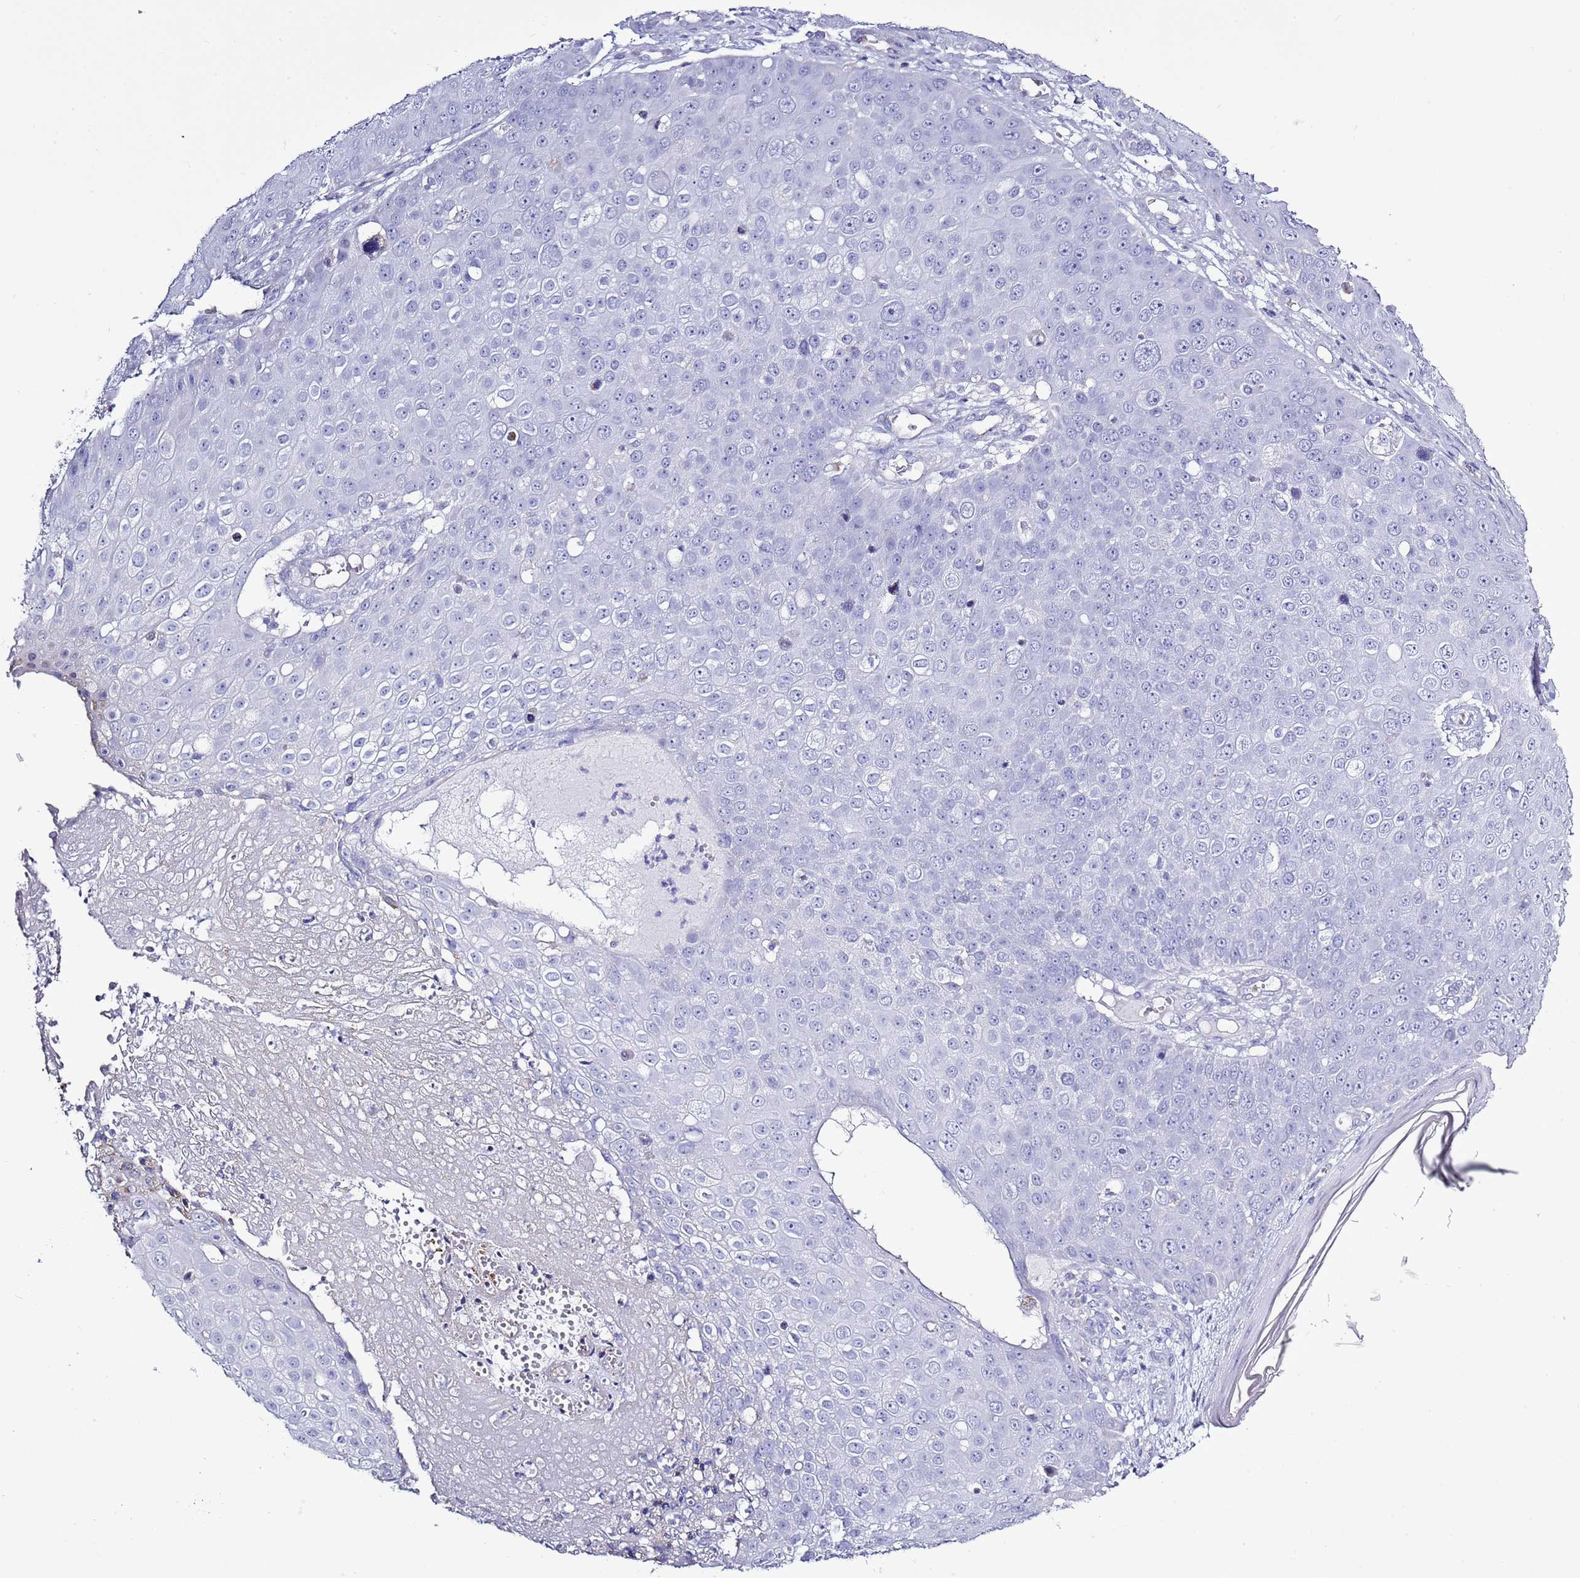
{"staining": {"intensity": "negative", "quantity": "none", "location": "none"}, "tissue": "skin cancer", "cell_type": "Tumor cells", "image_type": "cancer", "snomed": [{"axis": "morphology", "description": "Squamous cell carcinoma, NOS"}, {"axis": "topography", "description": "Skin"}], "caption": "This is a photomicrograph of immunohistochemistry (IHC) staining of skin cancer (squamous cell carcinoma), which shows no expression in tumor cells. (Brightfield microscopy of DAB IHC at high magnification).", "gene": "SLC23A1", "patient": {"sex": "male", "age": 71}}